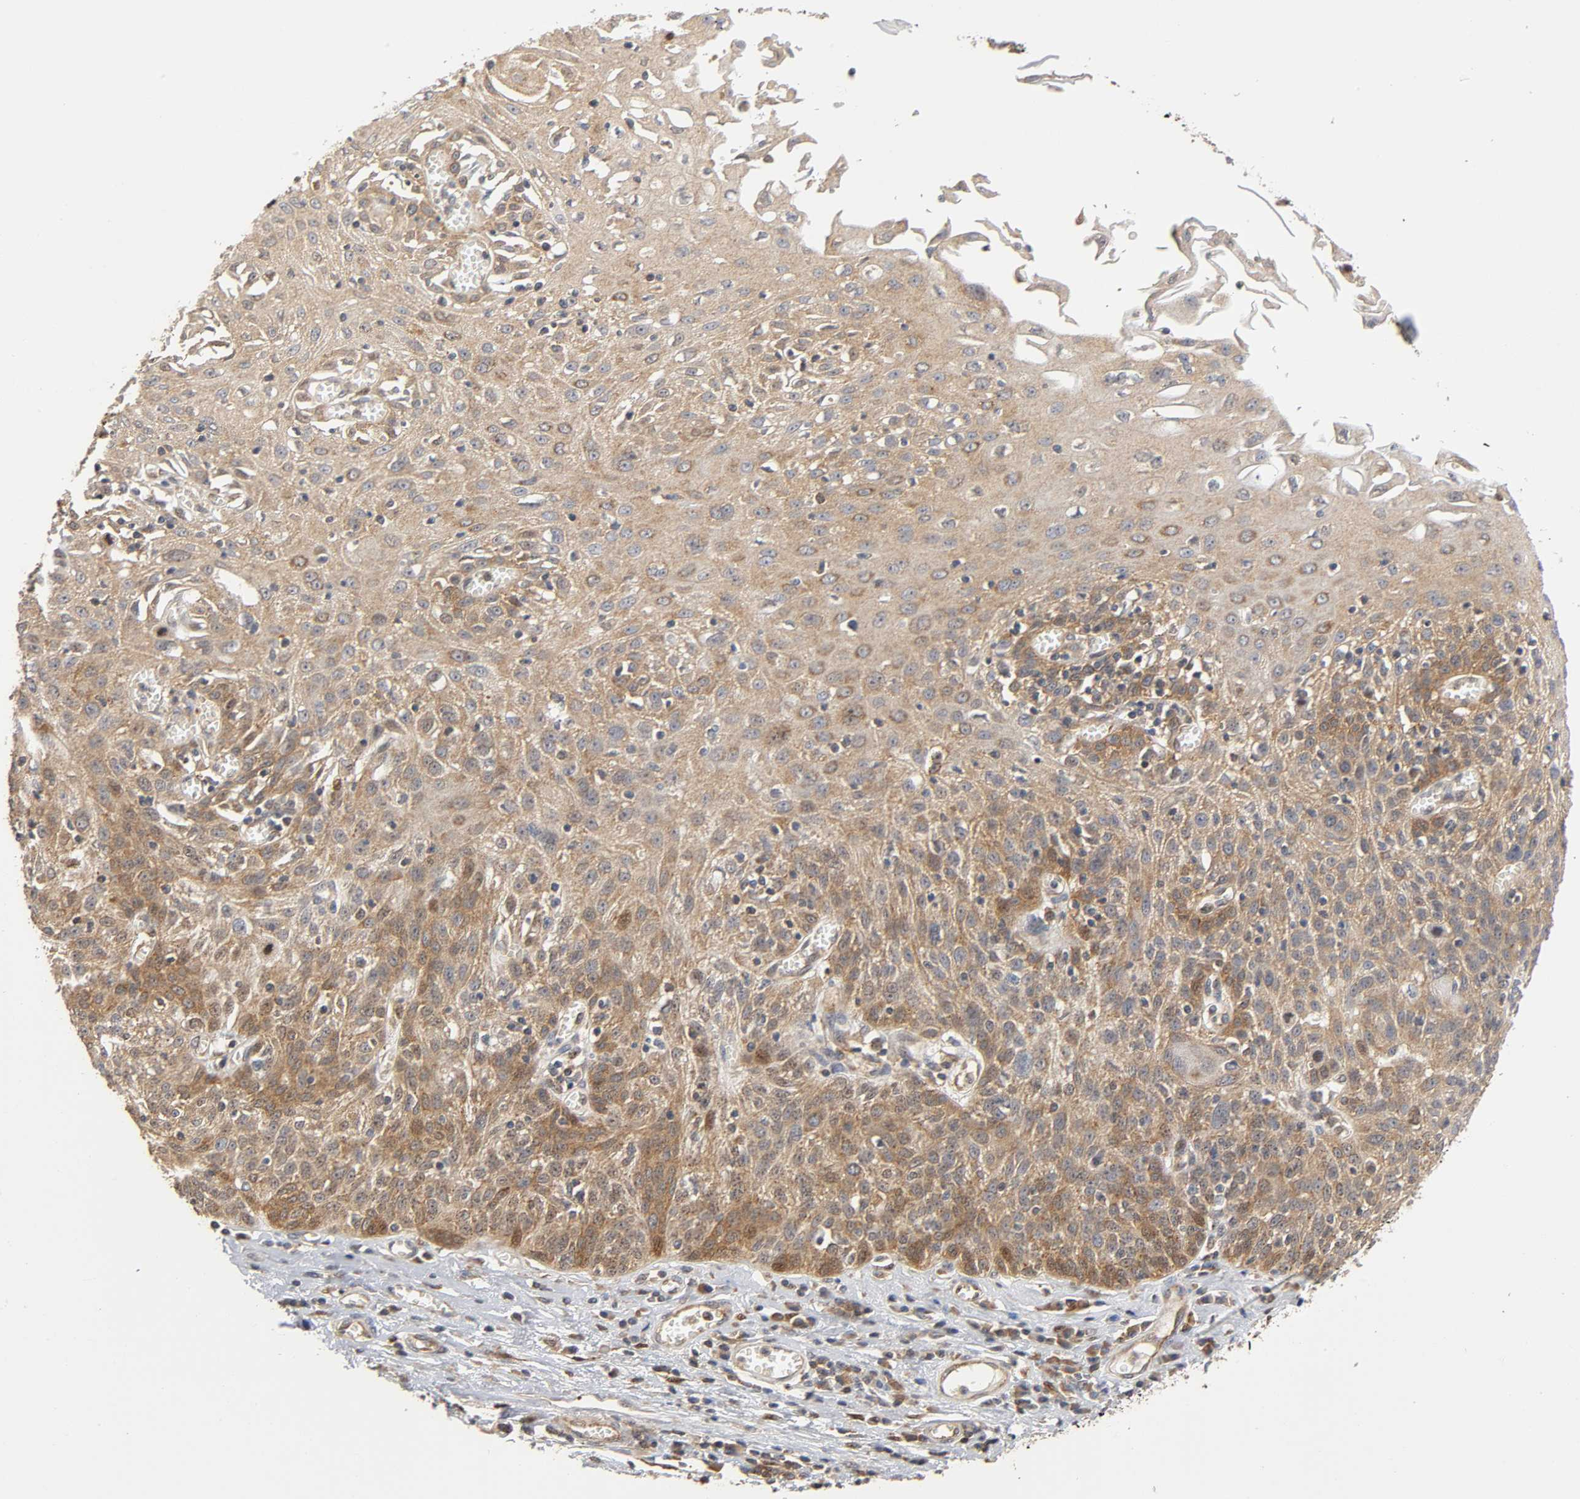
{"staining": {"intensity": "moderate", "quantity": "25%-75%", "location": "cytoplasmic/membranous"}, "tissue": "esophagus", "cell_type": "Squamous epithelial cells", "image_type": "normal", "snomed": [{"axis": "morphology", "description": "Normal tissue, NOS"}, {"axis": "morphology", "description": "Squamous cell carcinoma, NOS"}, {"axis": "topography", "description": "Esophagus"}], "caption": "Moderate cytoplasmic/membranous positivity is identified in approximately 25%-75% of squamous epithelial cells in benign esophagus.", "gene": "PAFAH1B1", "patient": {"sex": "male", "age": 65}}